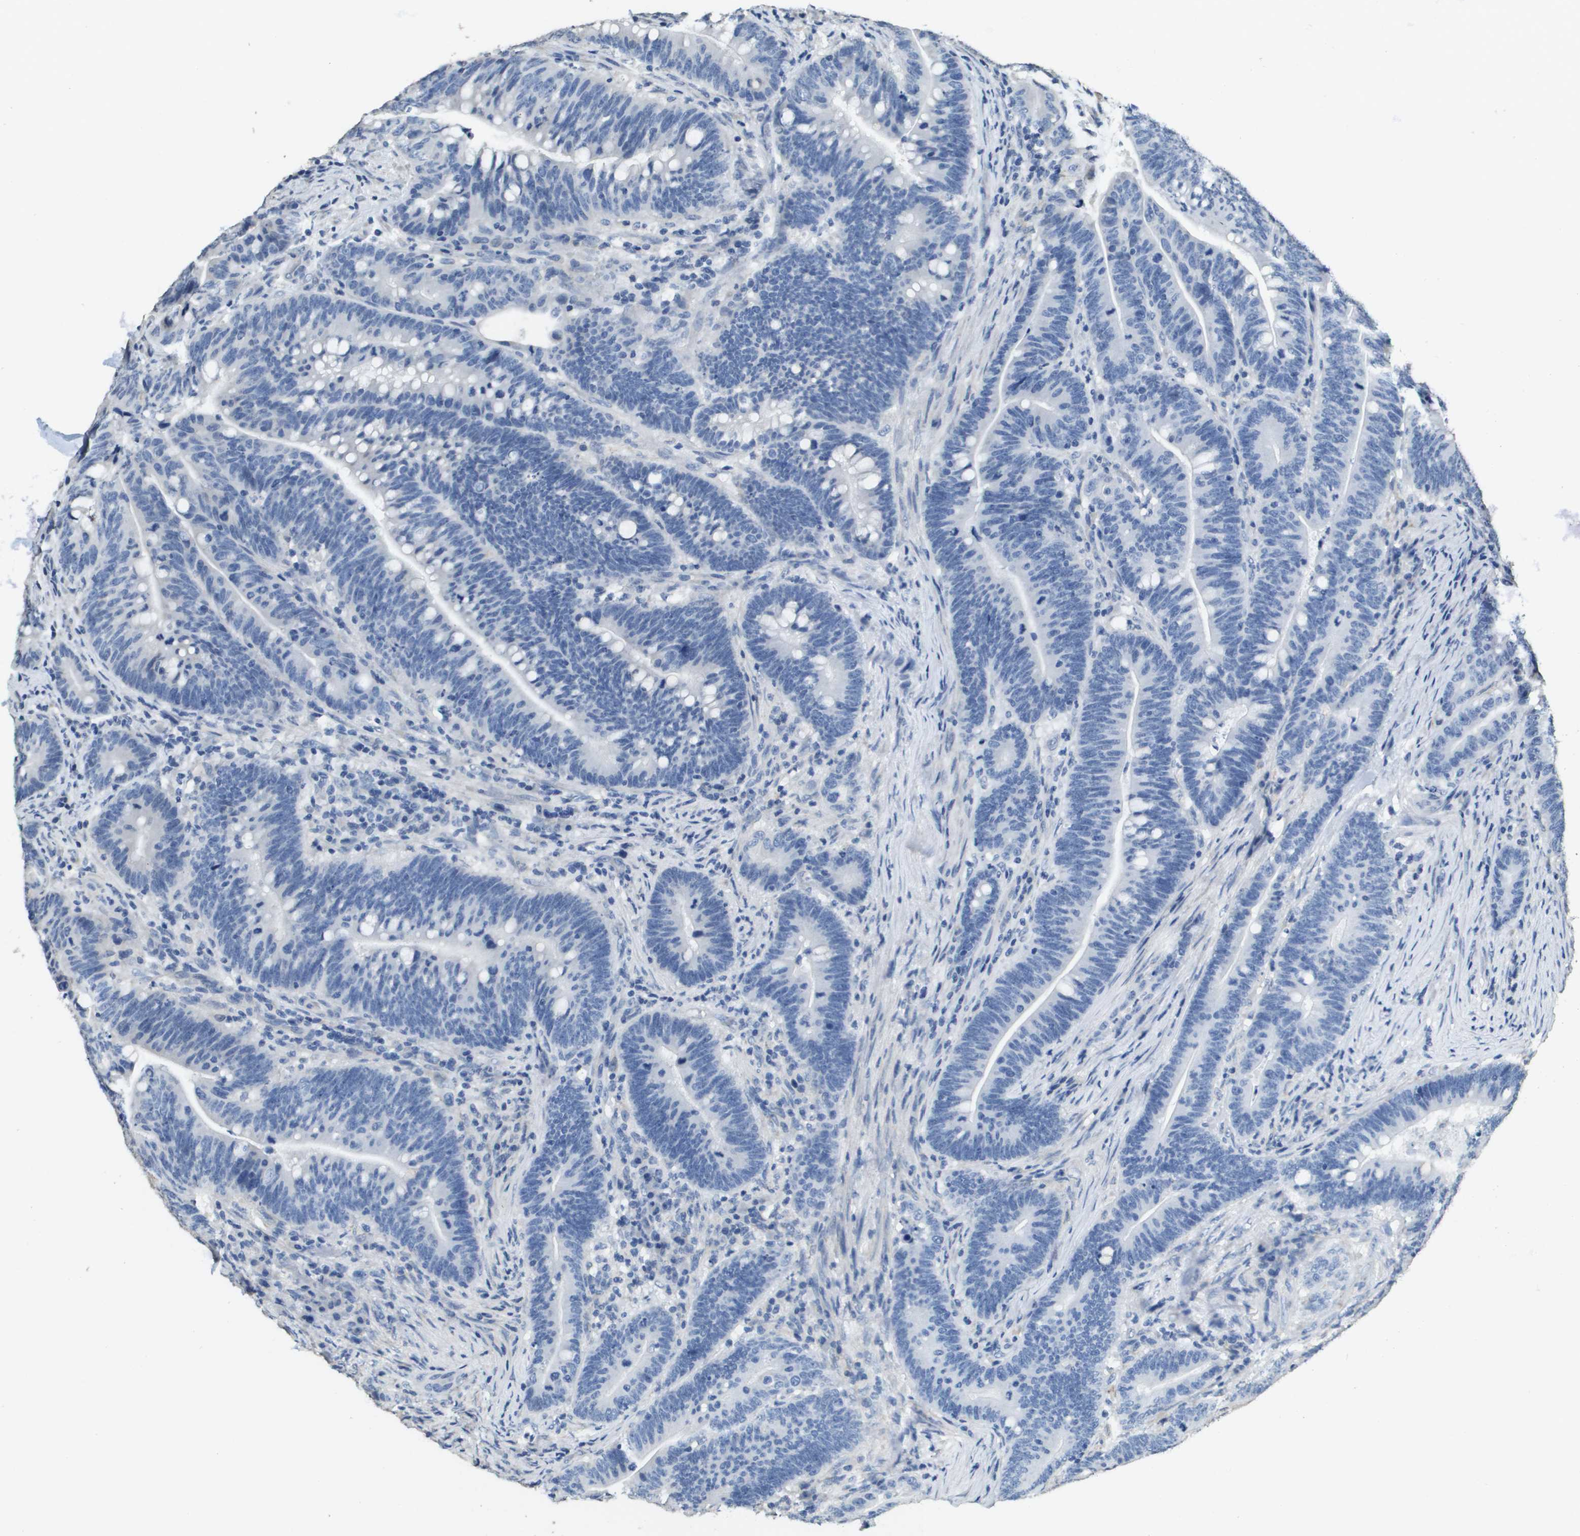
{"staining": {"intensity": "negative", "quantity": "none", "location": "none"}, "tissue": "colorectal cancer", "cell_type": "Tumor cells", "image_type": "cancer", "snomed": [{"axis": "morphology", "description": "Normal tissue, NOS"}, {"axis": "morphology", "description": "Adenocarcinoma, NOS"}, {"axis": "topography", "description": "Colon"}], "caption": "IHC of human adenocarcinoma (colorectal) reveals no staining in tumor cells.", "gene": "MT3", "patient": {"sex": "female", "age": 66}}